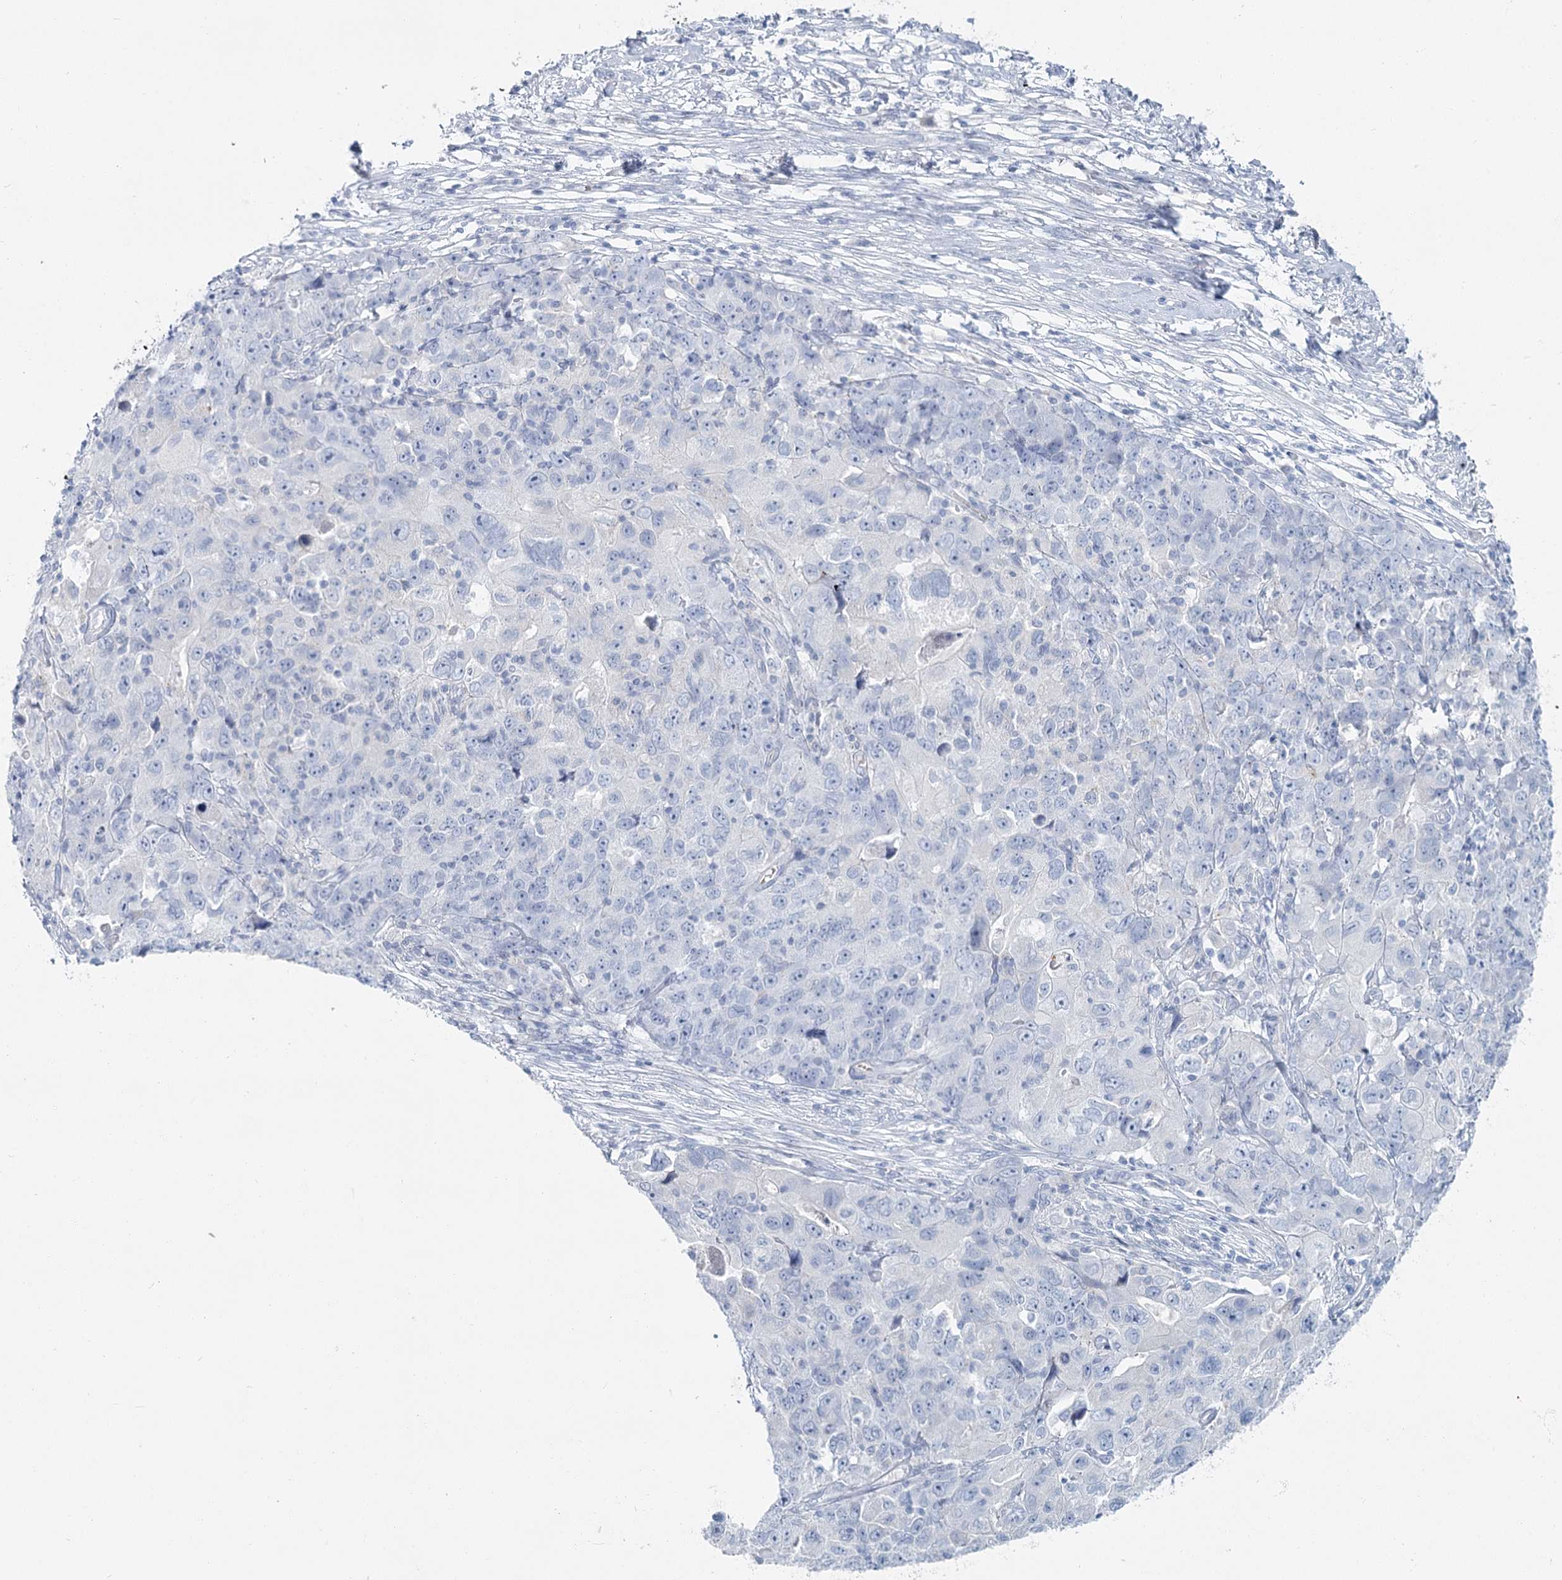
{"staining": {"intensity": "negative", "quantity": "none", "location": "none"}, "tissue": "ovarian cancer", "cell_type": "Tumor cells", "image_type": "cancer", "snomed": [{"axis": "morphology", "description": "Carcinoma, endometroid"}, {"axis": "topography", "description": "Ovary"}], "caption": "High power microscopy photomicrograph of an immunohistochemistry photomicrograph of ovarian cancer (endometroid carcinoma), revealing no significant expression in tumor cells.", "gene": "IFIT5", "patient": {"sex": "female", "age": 42}}